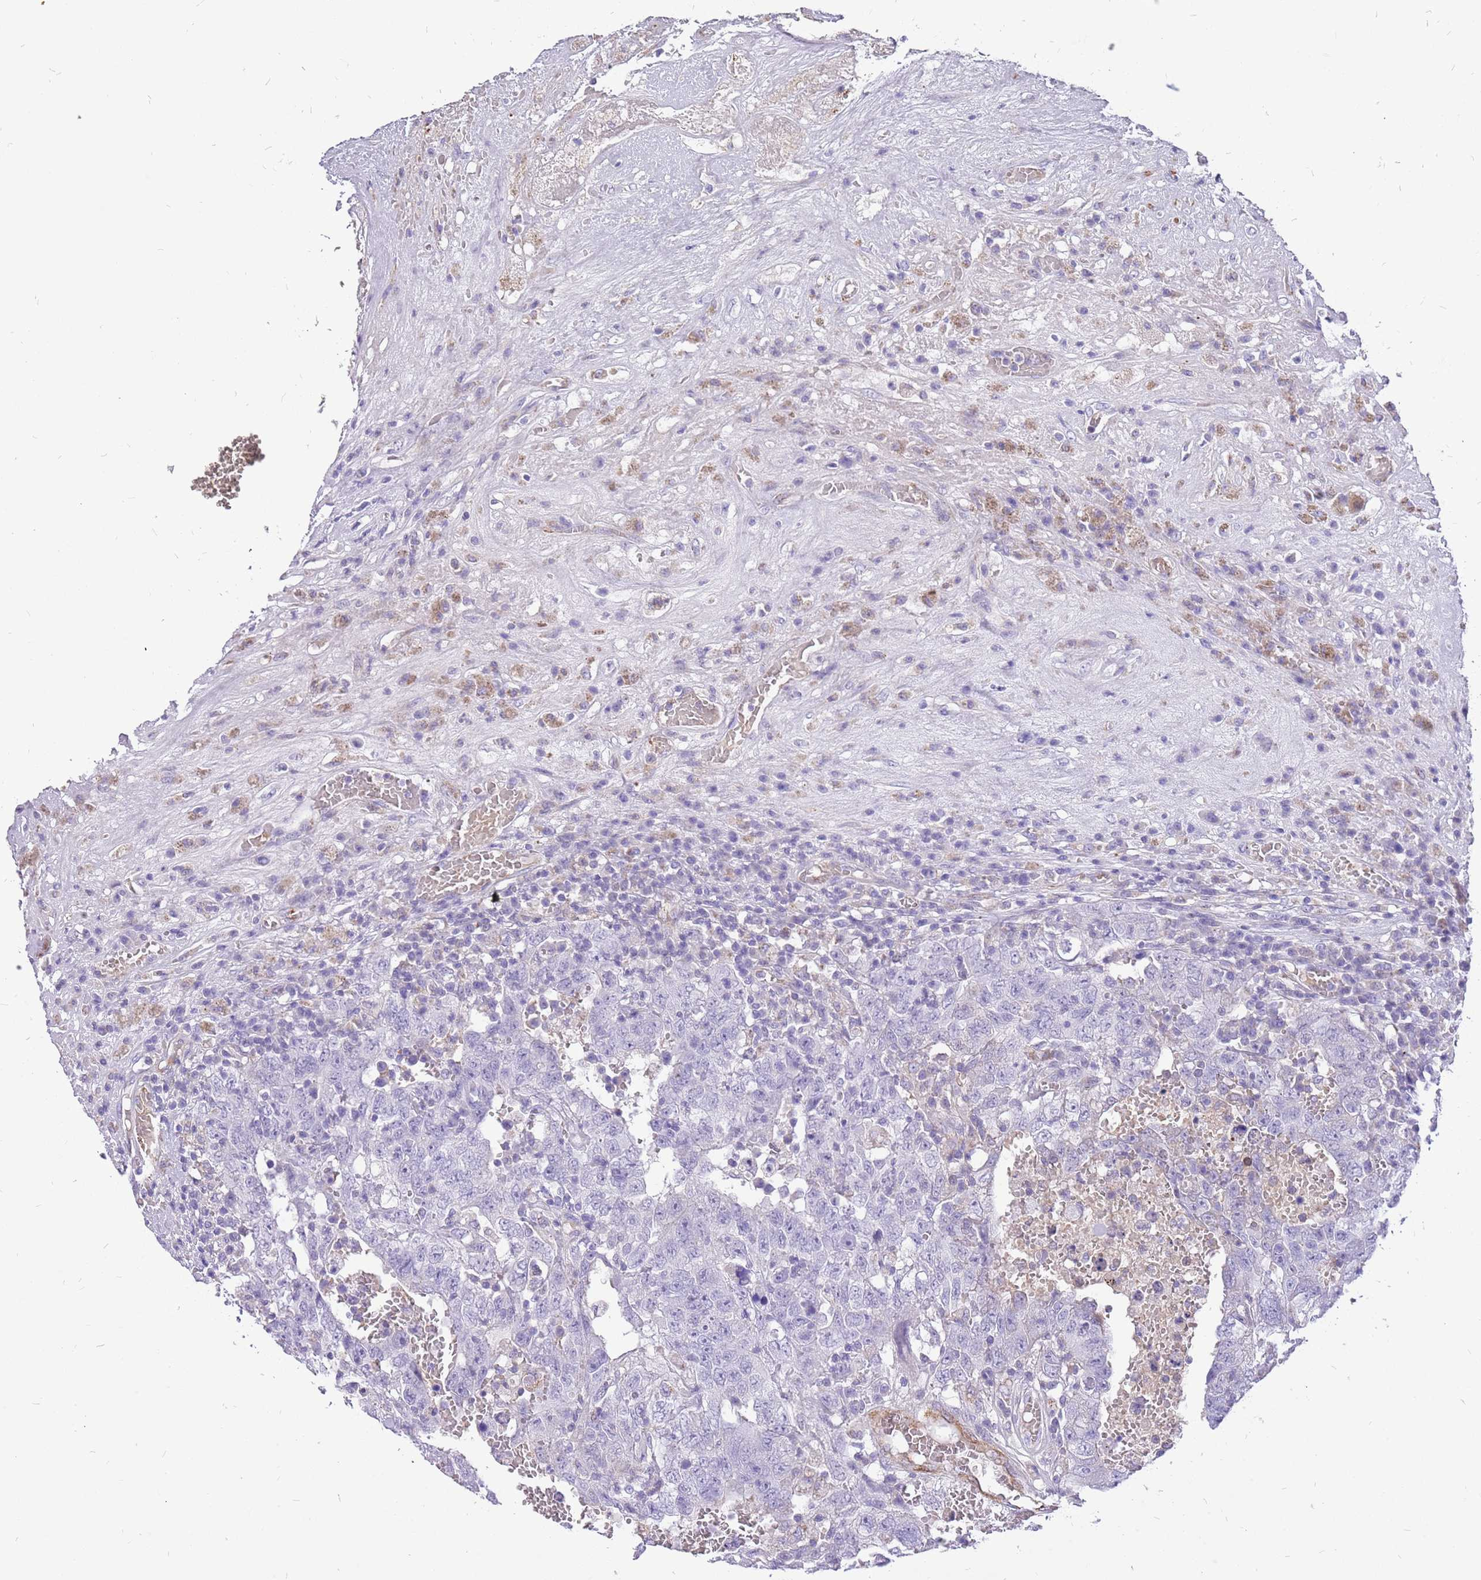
{"staining": {"intensity": "negative", "quantity": "none", "location": "none"}, "tissue": "testis cancer", "cell_type": "Tumor cells", "image_type": "cancer", "snomed": [{"axis": "morphology", "description": "Carcinoma, Embryonal, NOS"}, {"axis": "topography", "description": "Testis"}], "caption": "IHC histopathology image of neoplastic tissue: human embryonal carcinoma (testis) stained with DAB displays no significant protein staining in tumor cells.", "gene": "PCNX1", "patient": {"sex": "male", "age": 26}}